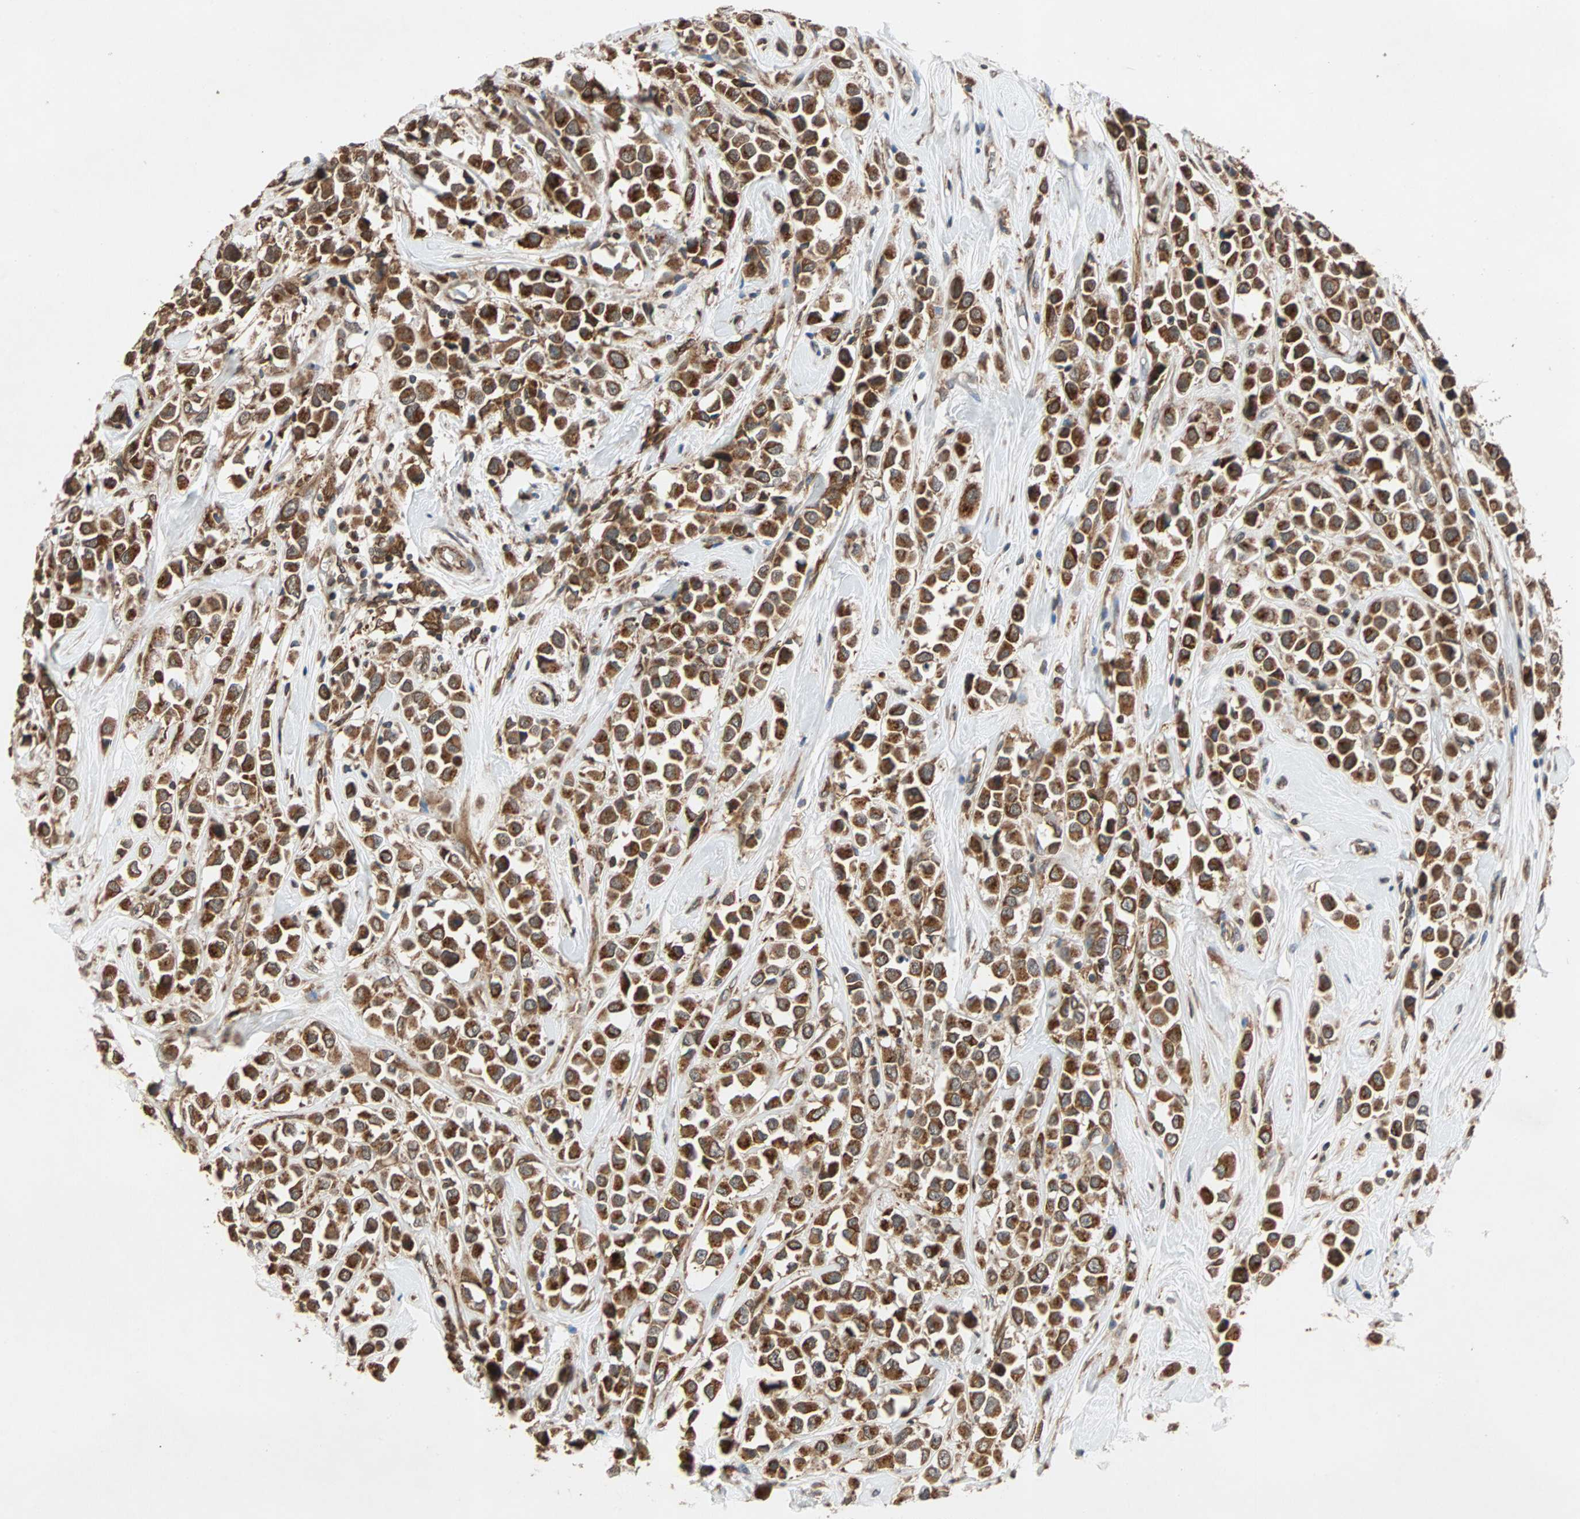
{"staining": {"intensity": "strong", "quantity": ">75%", "location": "cytoplasmic/membranous"}, "tissue": "breast cancer", "cell_type": "Tumor cells", "image_type": "cancer", "snomed": [{"axis": "morphology", "description": "Duct carcinoma"}, {"axis": "topography", "description": "Breast"}], "caption": "IHC image of neoplastic tissue: human breast cancer (invasive ductal carcinoma) stained using IHC exhibits high levels of strong protein expression localized specifically in the cytoplasmic/membranous of tumor cells, appearing as a cytoplasmic/membranous brown color.", "gene": "AUP1", "patient": {"sex": "female", "age": 61}}